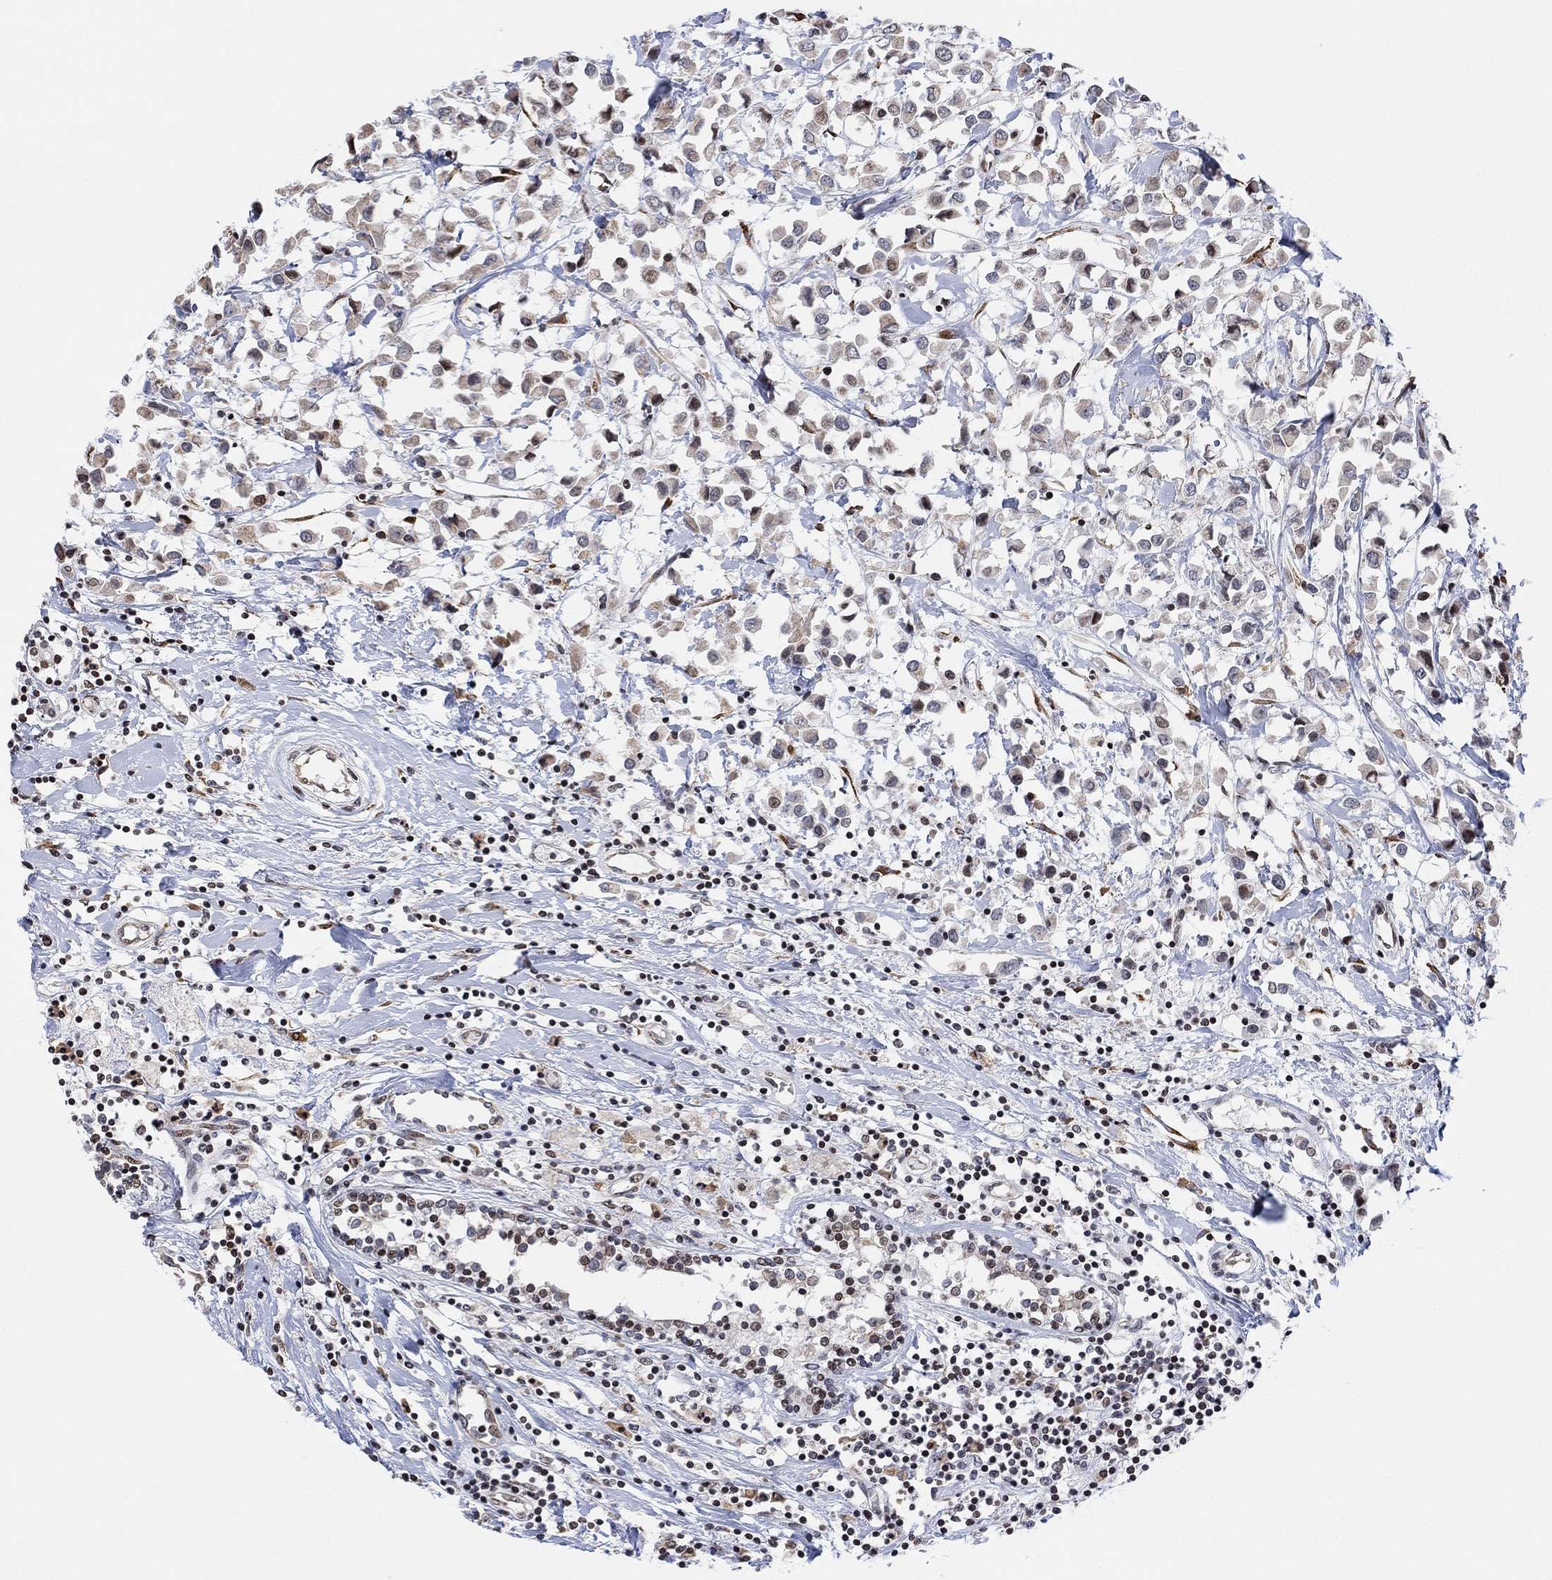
{"staining": {"intensity": "moderate", "quantity": "25%-75%", "location": "cytoplasmic/membranous"}, "tissue": "breast cancer", "cell_type": "Tumor cells", "image_type": "cancer", "snomed": [{"axis": "morphology", "description": "Duct carcinoma"}, {"axis": "topography", "description": "Breast"}], "caption": "Immunohistochemical staining of human breast cancer displays medium levels of moderate cytoplasmic/membranous positivity in approximately 25%-75% of tumor cells.", "gene": "ABHD14A", "patient": {"sex": "female", "age": 61}}